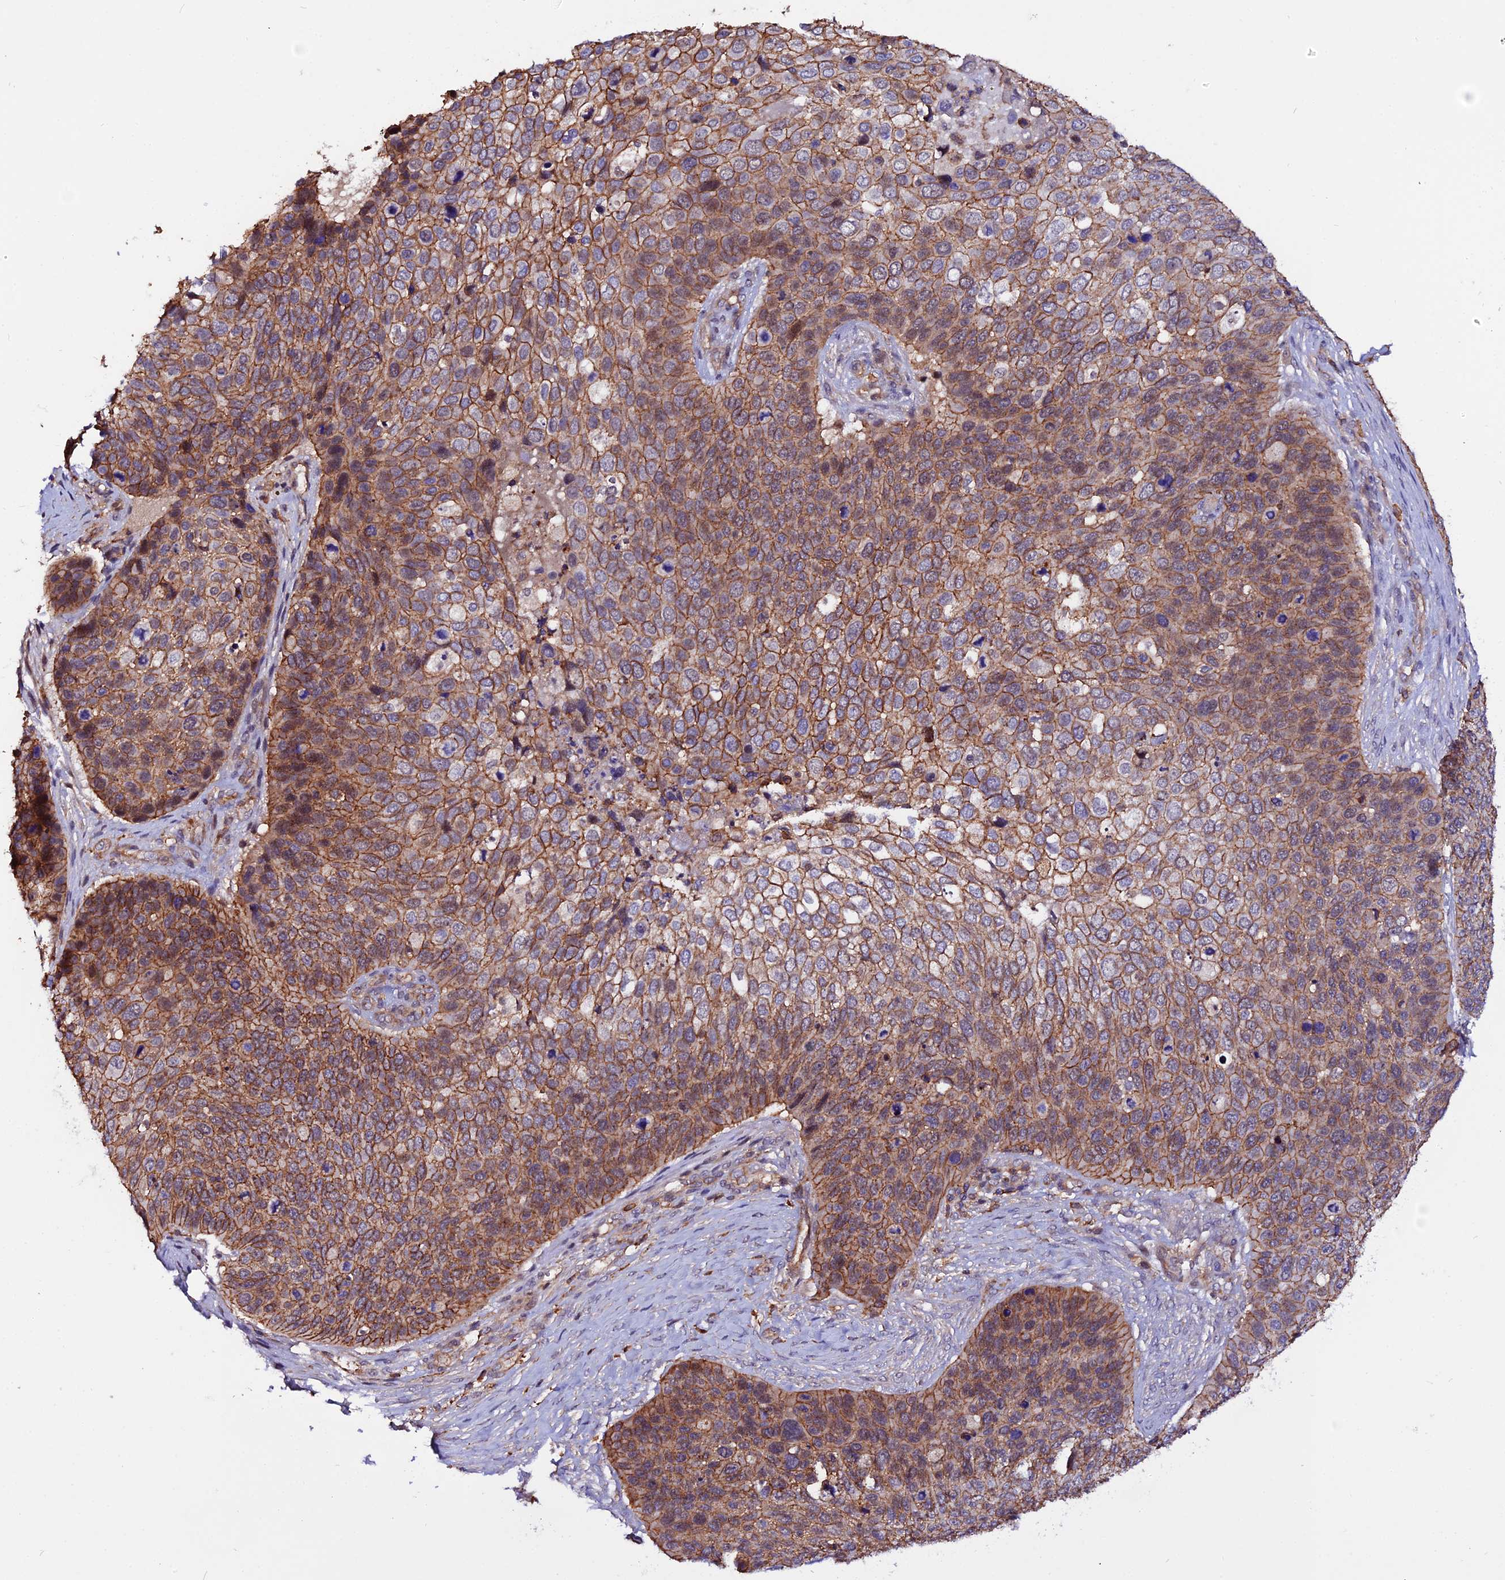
{"staining": {"intensity": "moderate", "quantity": ">75%", "location": "cytoplasmic/membranous"}, "tissue": "skin cancer", "cell_type": "Tumor cells", "image_type": "cancer", "snomed": [{"axis": "morphology", "description": "Basal cell carcinoma"}, {"axis": "topography", "description": "Skin"}], "caption": "Skin cancer tissue shows moderate cytoplasmic/membranous expression in about >75% of tumor cells, visualized by immunohistochemistry.", "gene": "USP17L15", "patient": {"sex": "female", "age": 74}}